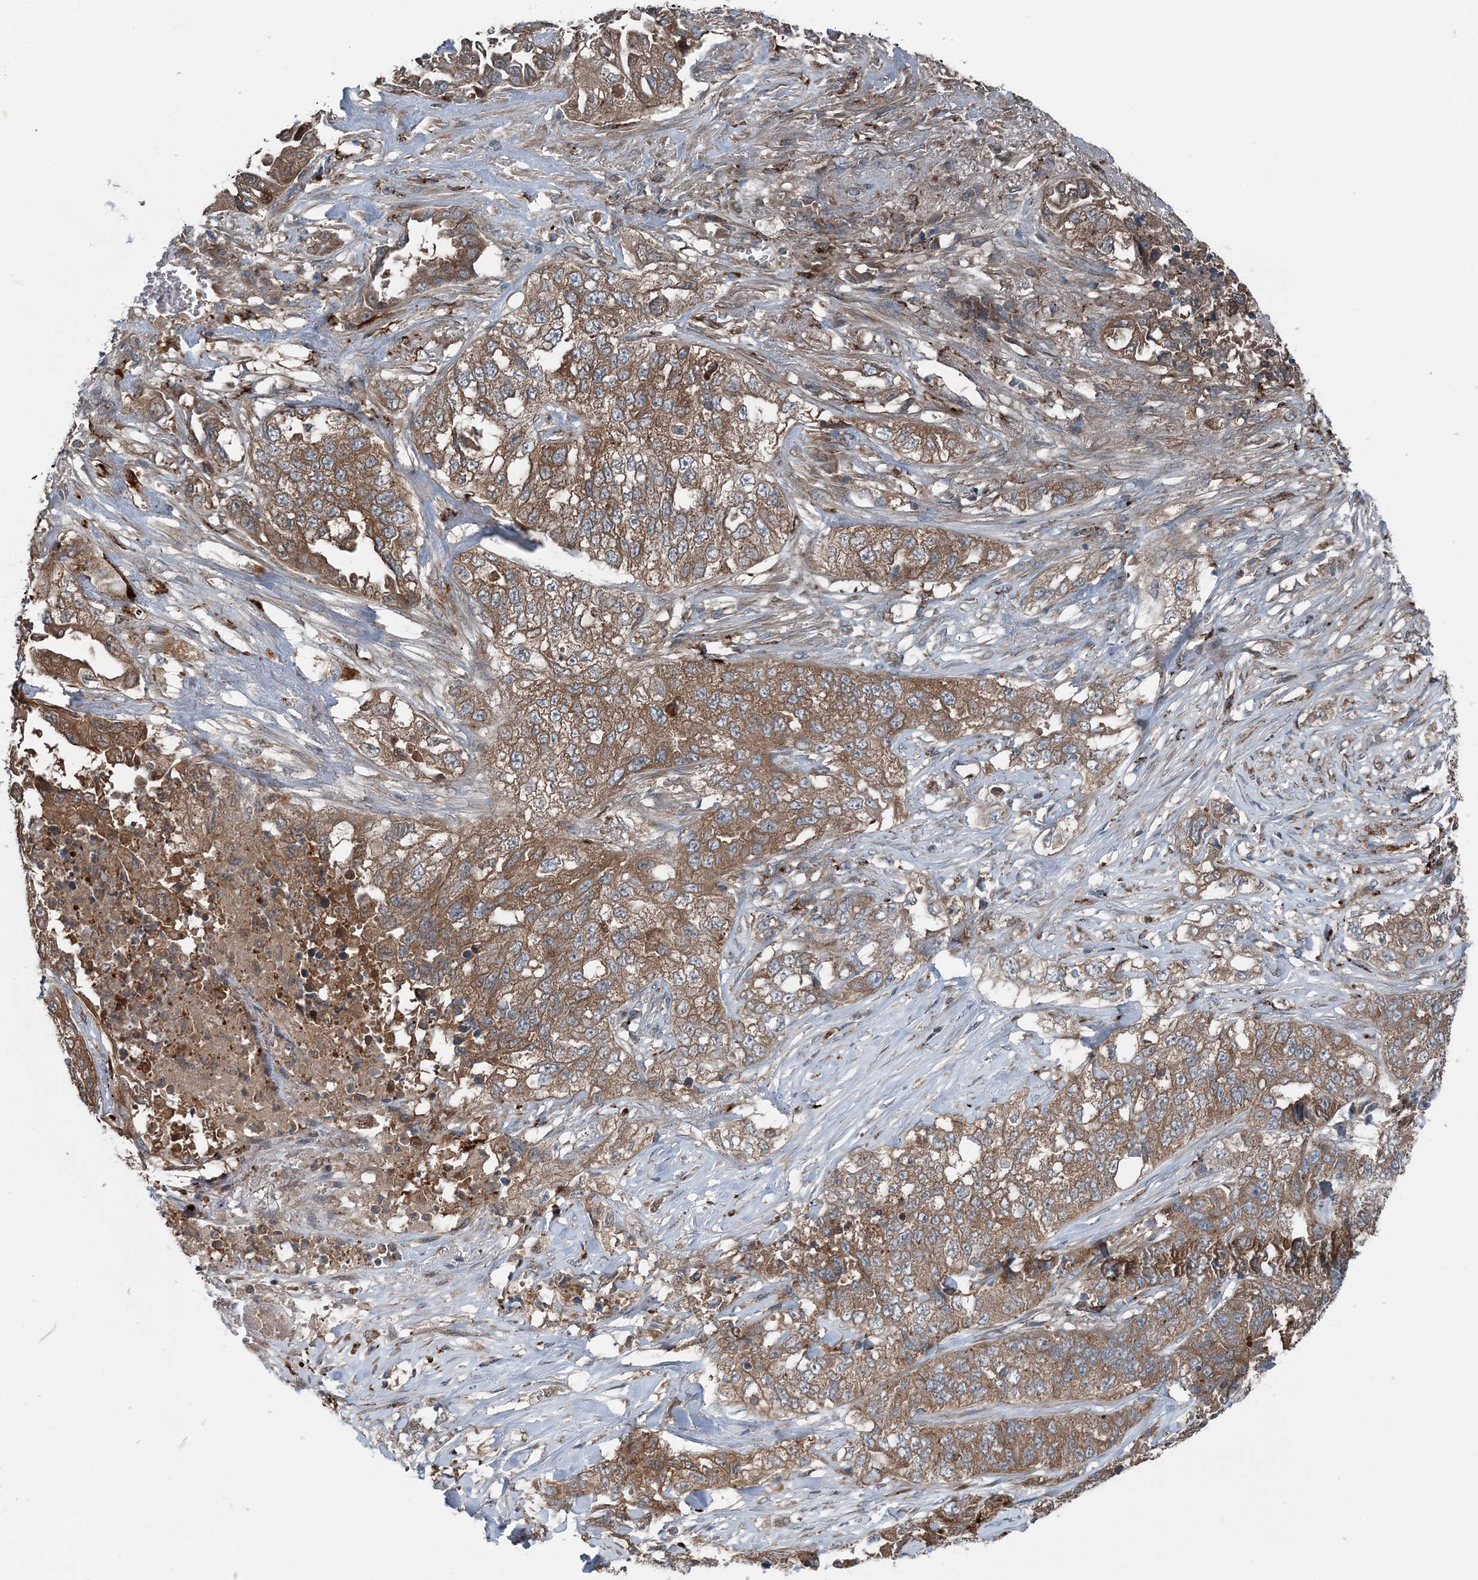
{"staining": {"intensity": "moderate", "quantity": ">75%", "location": "cytoplasmic/membranous"}, "tissue": "lung cancer", "cell_type": "Tumor cells", "image_type": "cancer", "snomed": [{"axis": "morphology", "description": "Adenocarcinoma, NOS"}, {"axis": "topography", "description": "Lung"}], "caption": "Lung adenocarcinoma tissue displays moderate cytoplasmic/membranous expression in approximately >75% of tumor cells, visualized by immunohistochemistry.", "gene": "ASNSD1", "patient": {"sex": "female", "age": 51}}